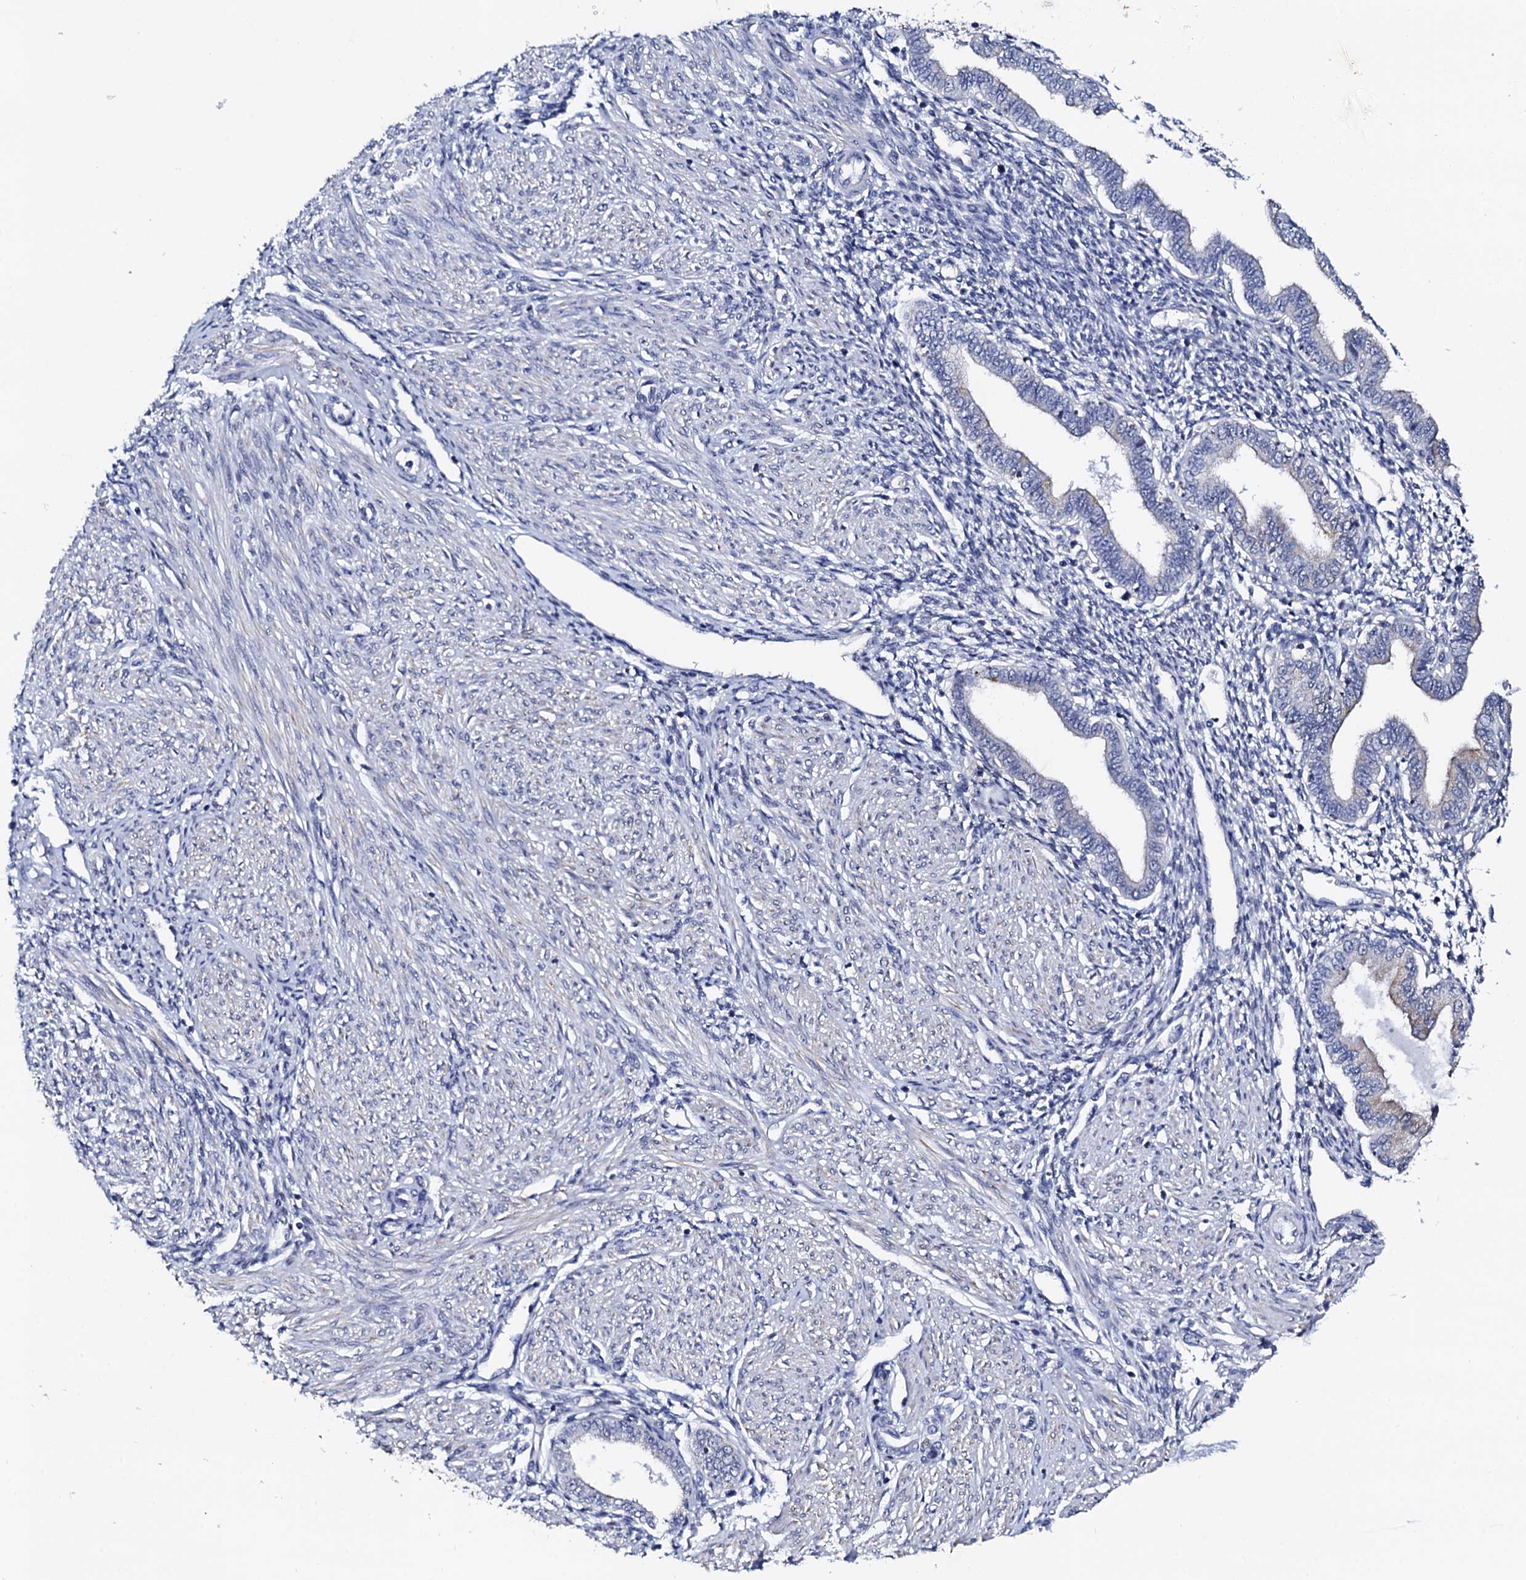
{"staining": {"intensity": "negative", "quantity": "none", "location": "none"}, "tissue": "endometrium", "cell_type": "Cells in endometrial stroma", "image_type": "normal", "snomed": [{"axis": "morphology", "description": "Normal tissue, NOS"}, {"axis": "topography", "description": "Endometrium"}], "caption": "Image shows no significant protein expression in cells in endometrial stroma of normal endometrium. The staining was performed using DAB to visualize the protein expression in brown, while the nuclei were stained in blue with hematoxylin (Magnification: 20x).", "gene": "NUP58", "patient": {"sex": "female", "age": 53}}